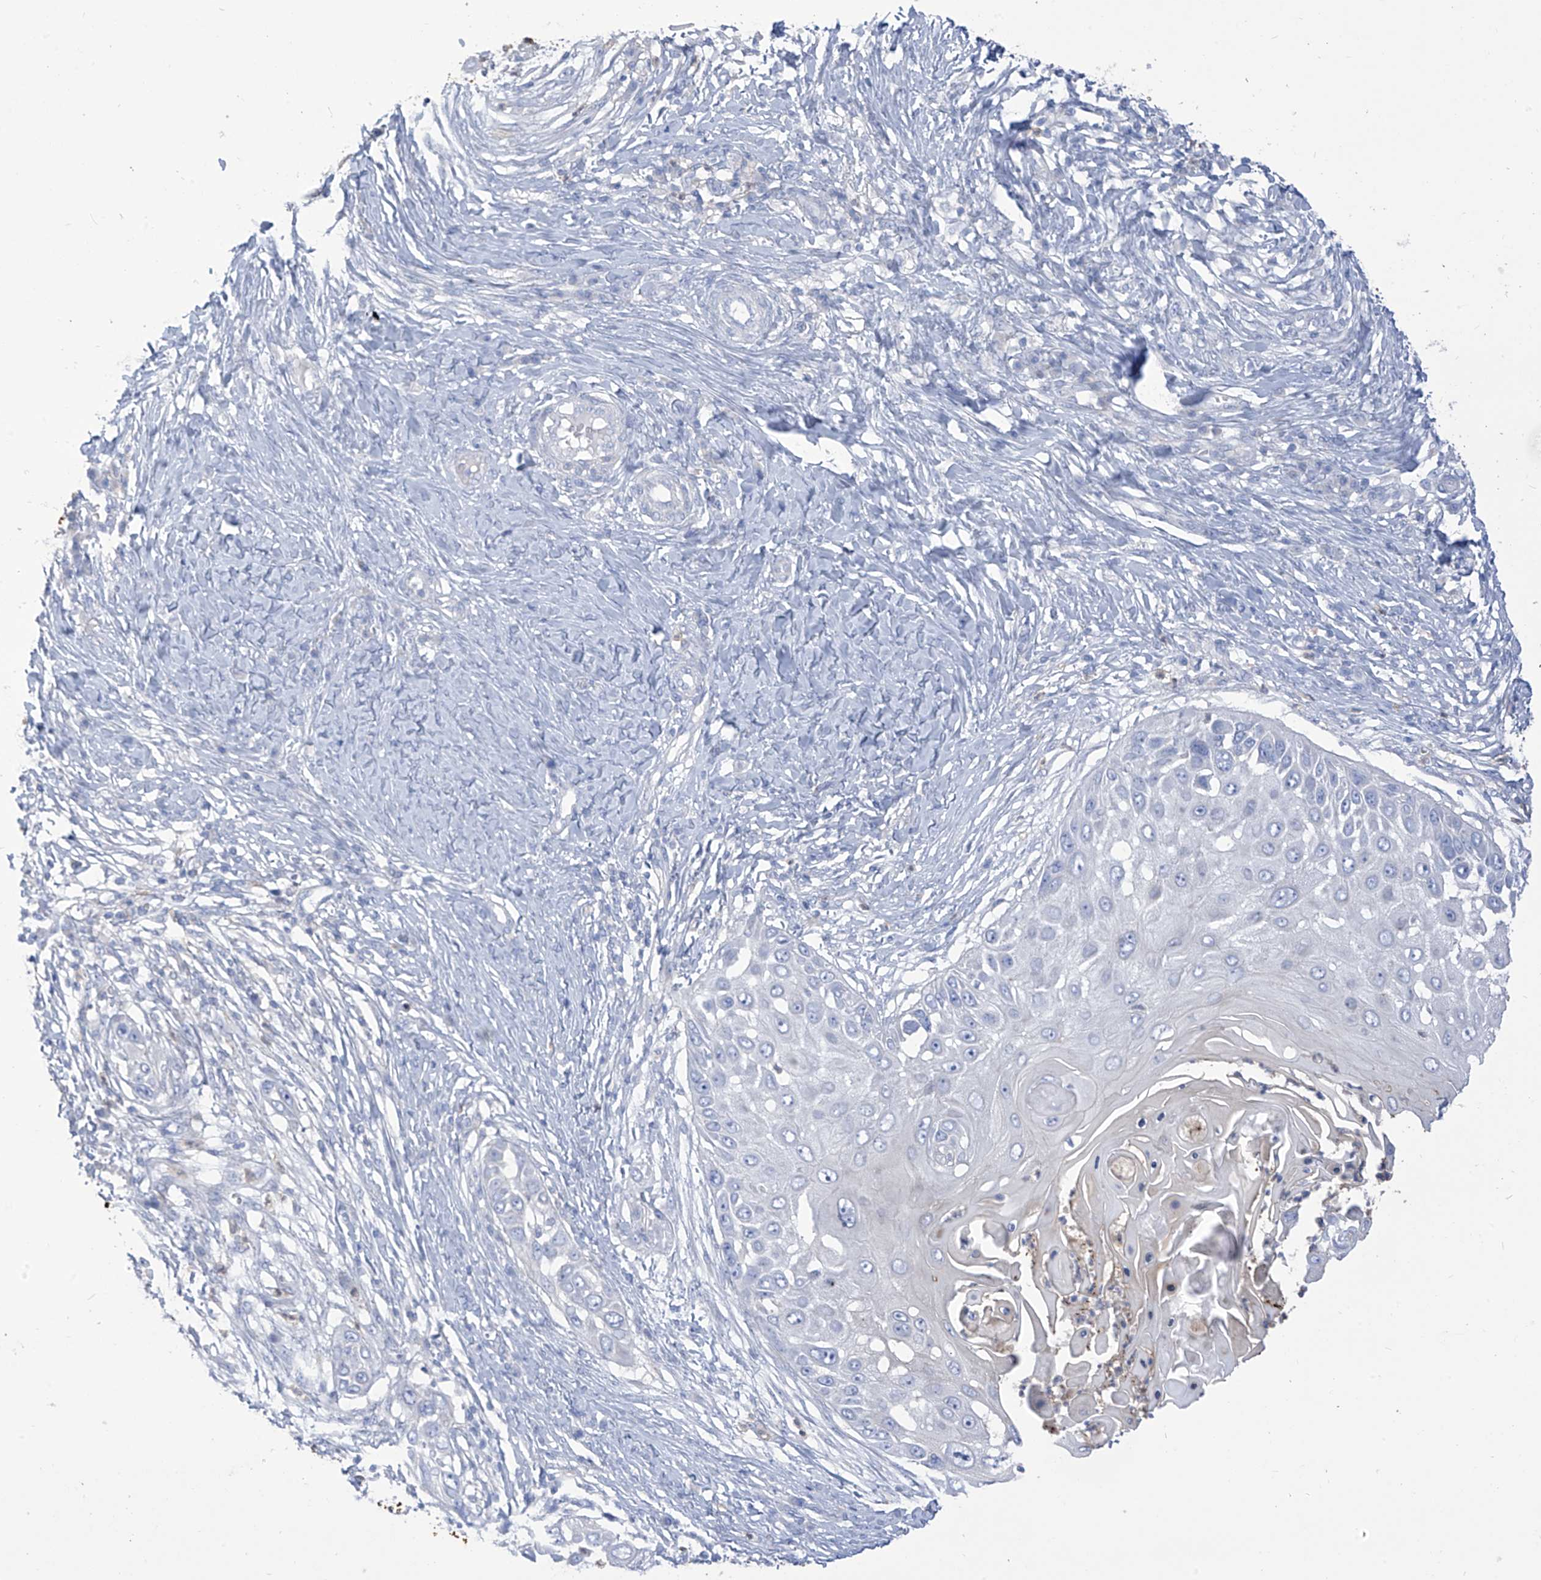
{"staining": {"intensity": "negative", "quantity": "none", "location": "none"}, "tissue": "skin cancer", "cell_type": "Tumor cells", "image_type": "cancer", "snomed": [{"axis": "morphology", "description": "Squamous cell carcinoma, NOS"}, {"axis": "topography", "description": "Skin"}], "caption": "The IHC photomicrograph has no significant staining in tumor cells of skin squamous cell carcinoma tissue.", "gene": "FABP2", "patient": {"sex": "female", "age": 44}}